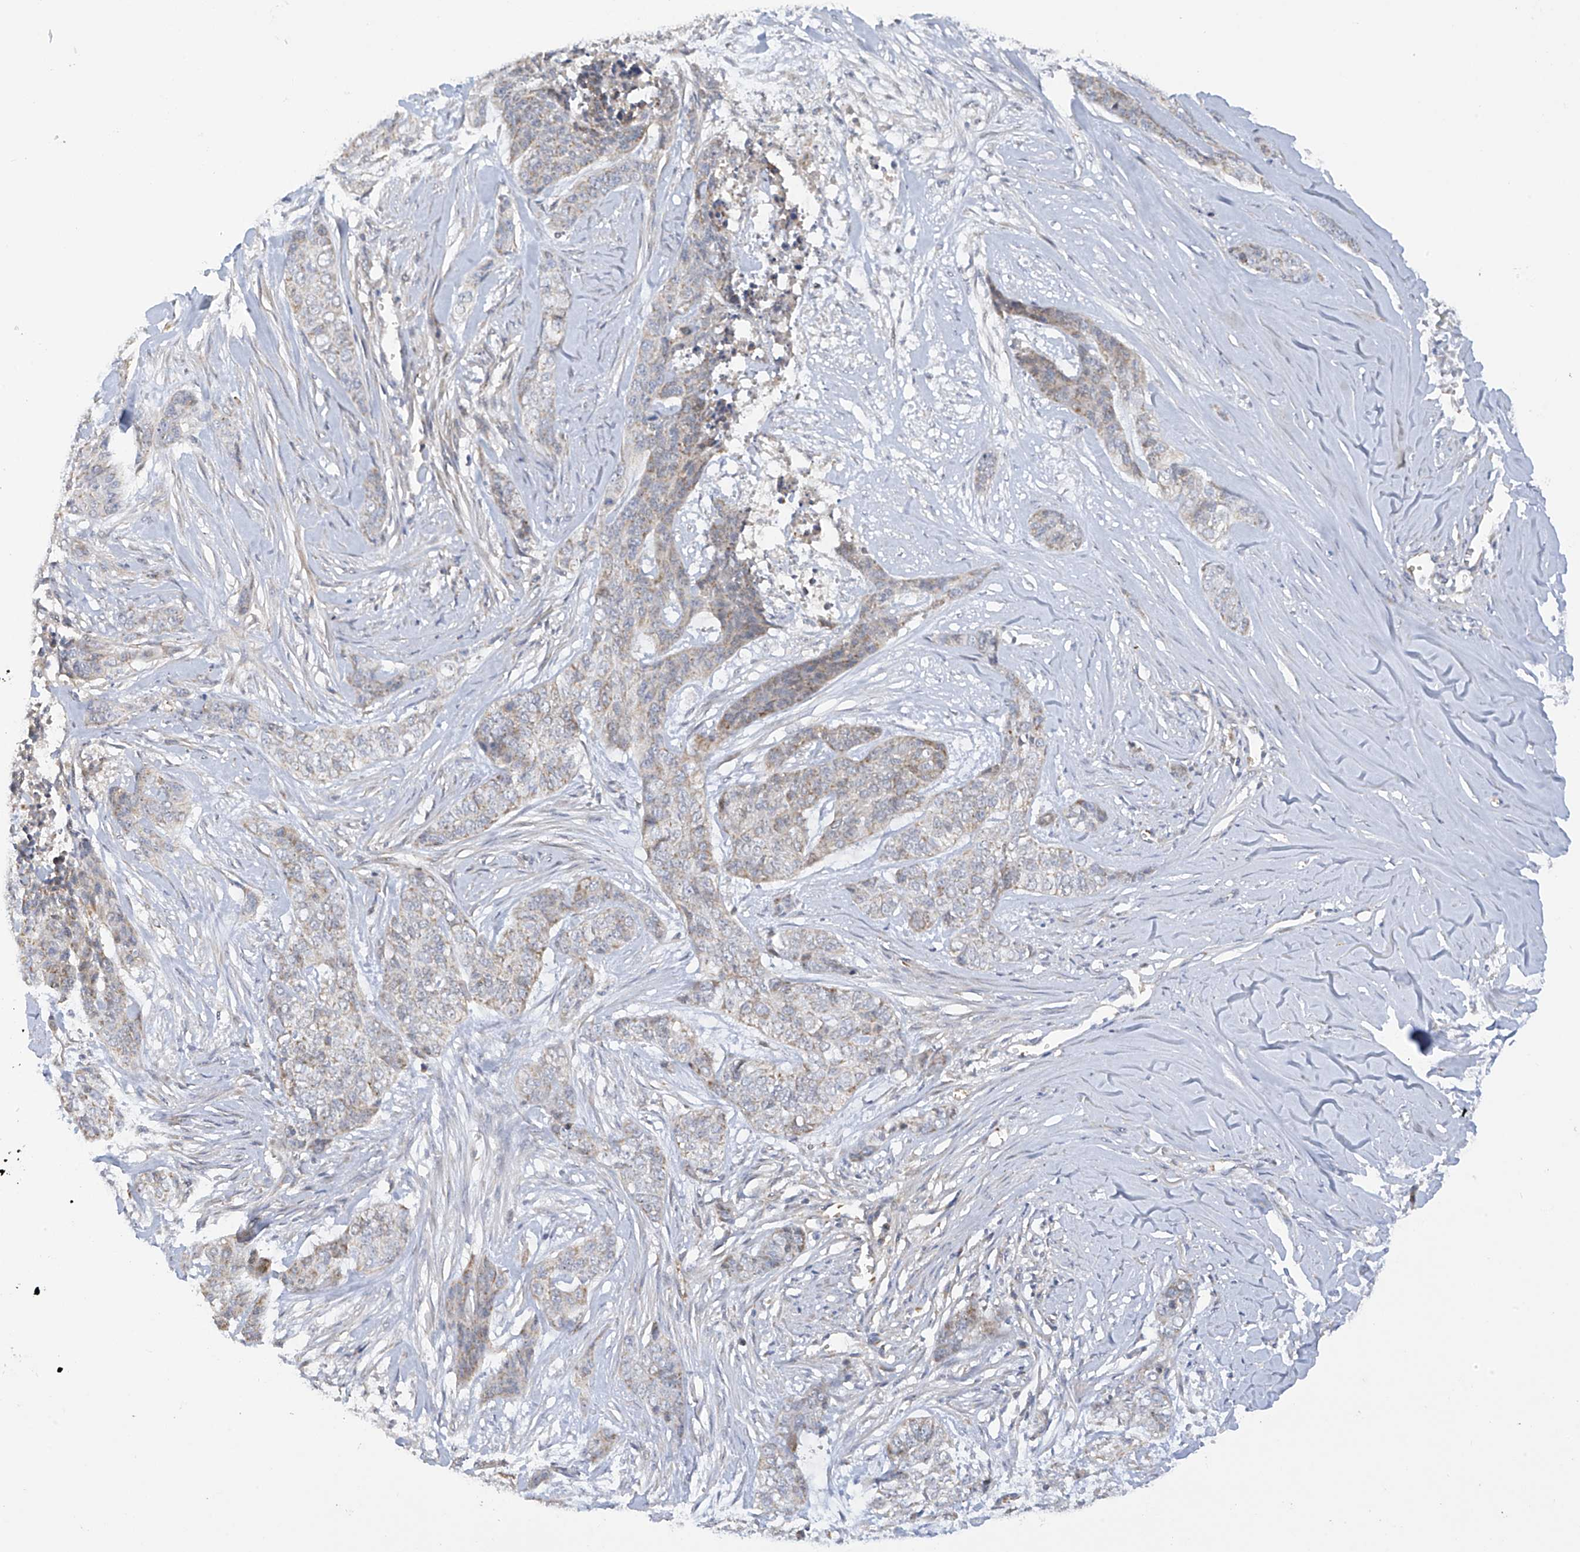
{"staining": {"intensity": "weak", "quantity": "<25%", "location": "cytoplasmic/membranous"}, "tissue": "skin cancer", "cell_type": "Tumor cells", "image_type": "cancer", "snomed": [{"axis": "morphology", "description": "Basal cell carcinoma"}, {"axis": "topography", "description": "Skin"}], "caption": "Tumor cells are negative for brown protein staining in basal cell carcinoma (skin).", "gene": "METTL18", "patient": {"sex": "female", "age": 64}}